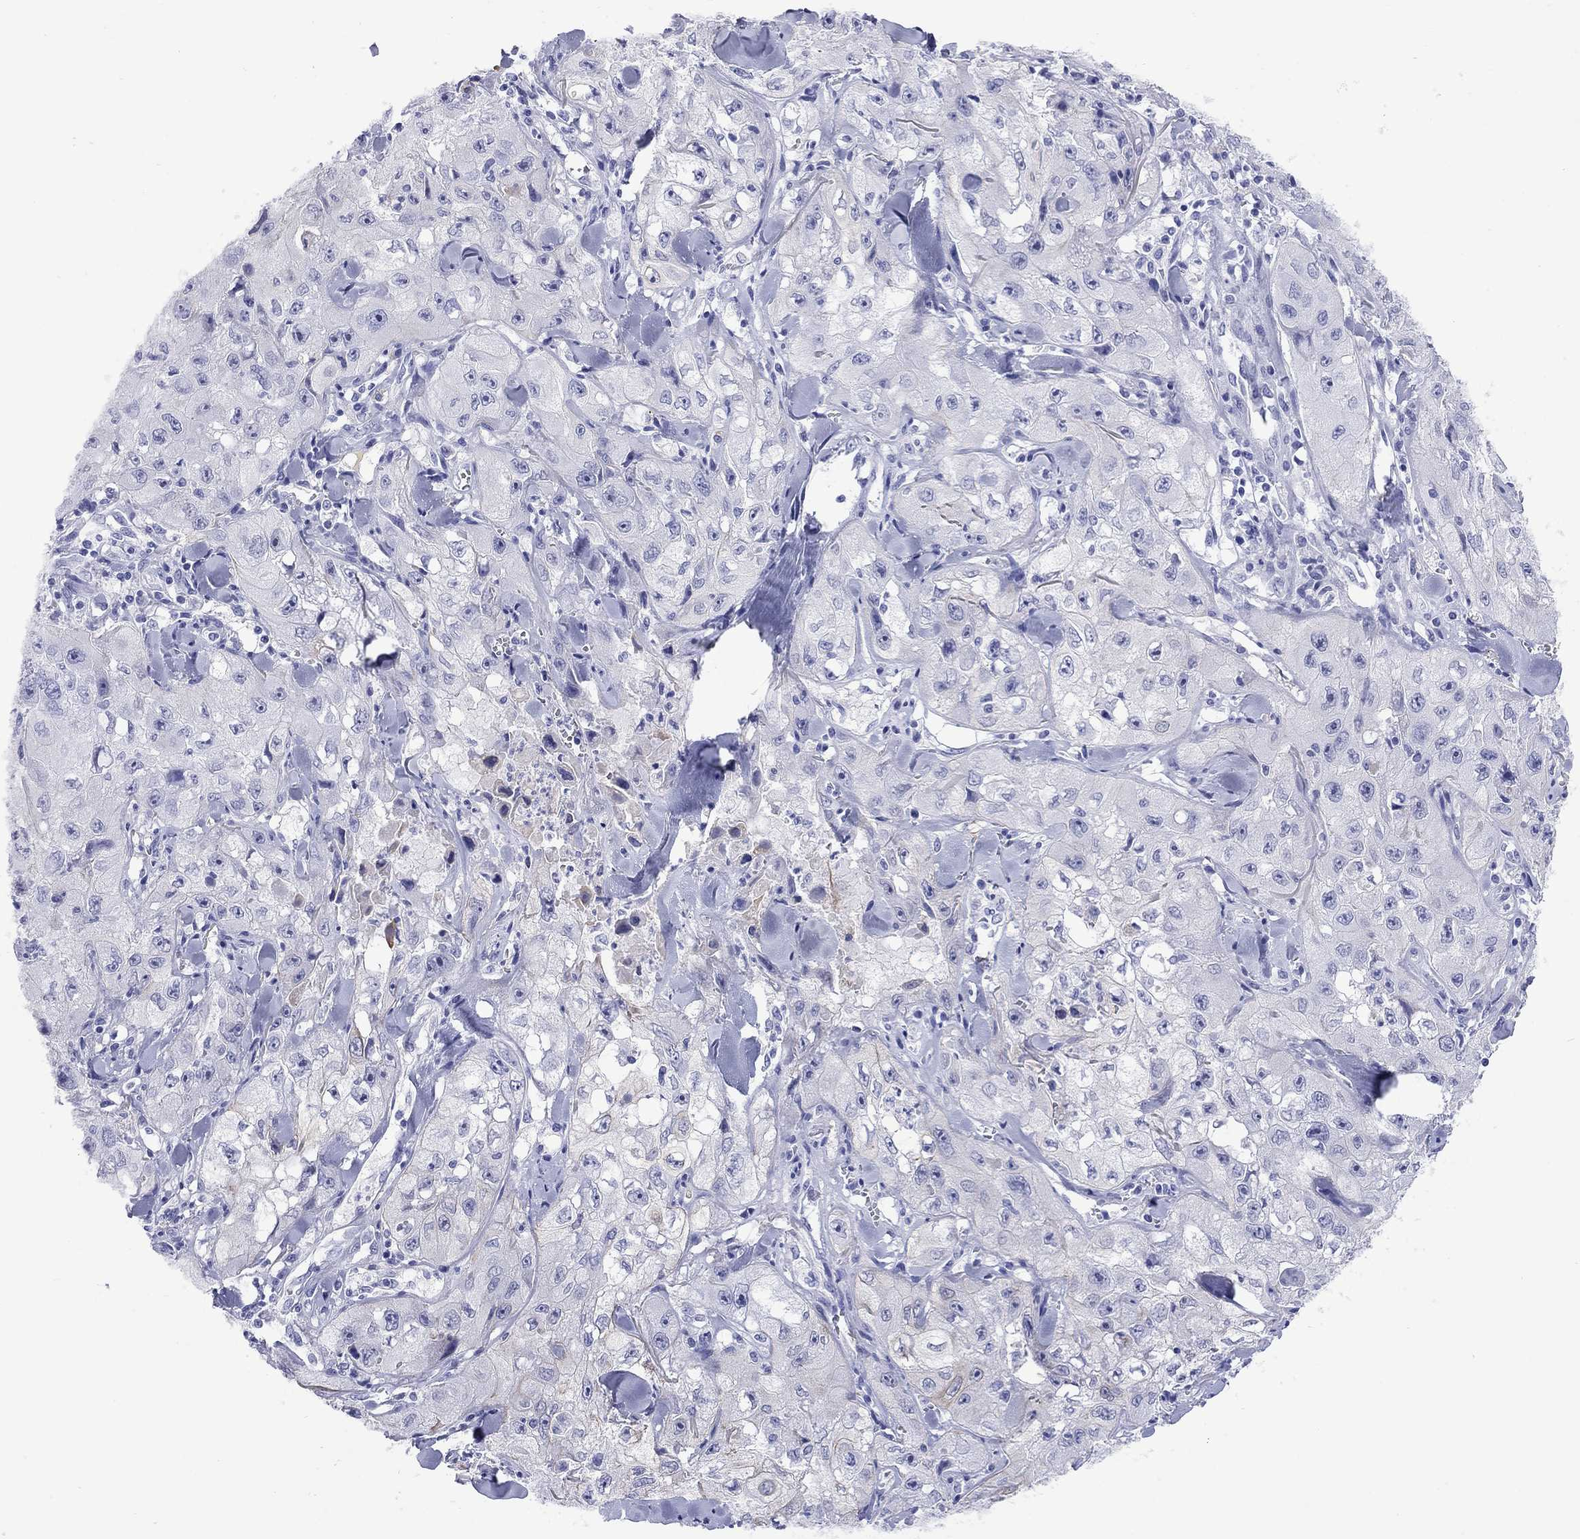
{"staining": {"intensity": "negative", "quantity": "none", "location": "none"}, "tissue": "skin cancer", "cell_type": "Tumor cells", "image_type": "cancer", "snomed": [{"axis": "morphology", "description": "Squamous cell carcinoma, NOS"}, {"axis": "topography", "description": "Skin"}, {"axis": "topography", "description": "Subcutis"}], "caption": "Skin cancer was stained to show a protein in brown. There is no significant expression in tumor cells.", "gene": "CMYA5", "patient": {"sex": "male", "age": 73}}